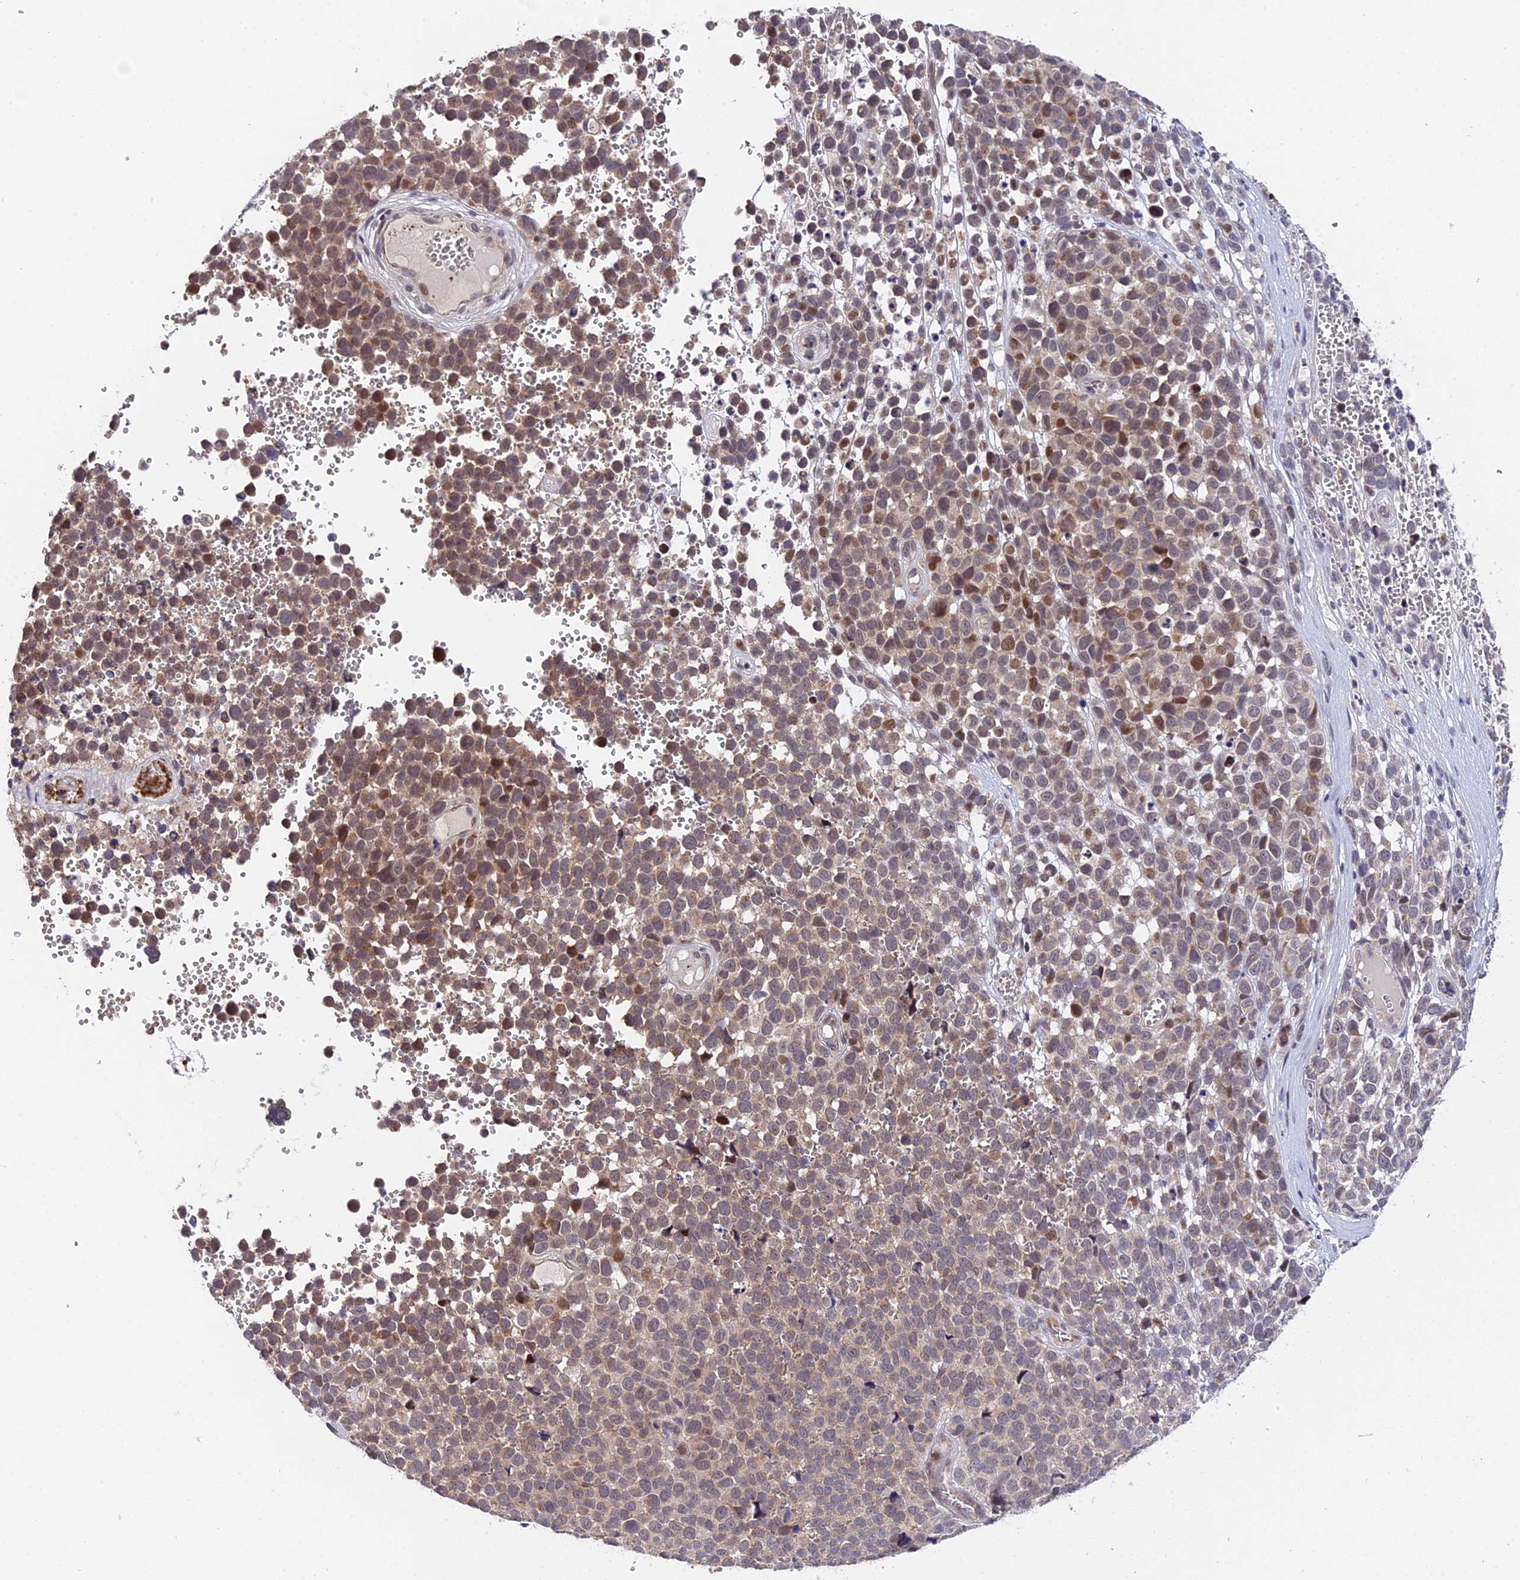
{"staining": {"intensity": "moderate", "quantity": "<25%", "location": "cytoplasmic/membranous,nuclear"}, "tissue": "melanoma", "cell_type": "Tumor cells", "image_type": "cancer", "snomed": [{"axis": "morphology", "description": "Malignant melanoma, NOS"}, {"axis": "topography", "description": "Nose, NOS"}], "caption": "Immunohistochemical staining of human melanoma reveals low levels of moderate cytoplasmic/membranous and nuclear protein staining in about <25% of tumor cells.", "gene": "TRMT1", "patient": {"sex": "female", "age": 48}}